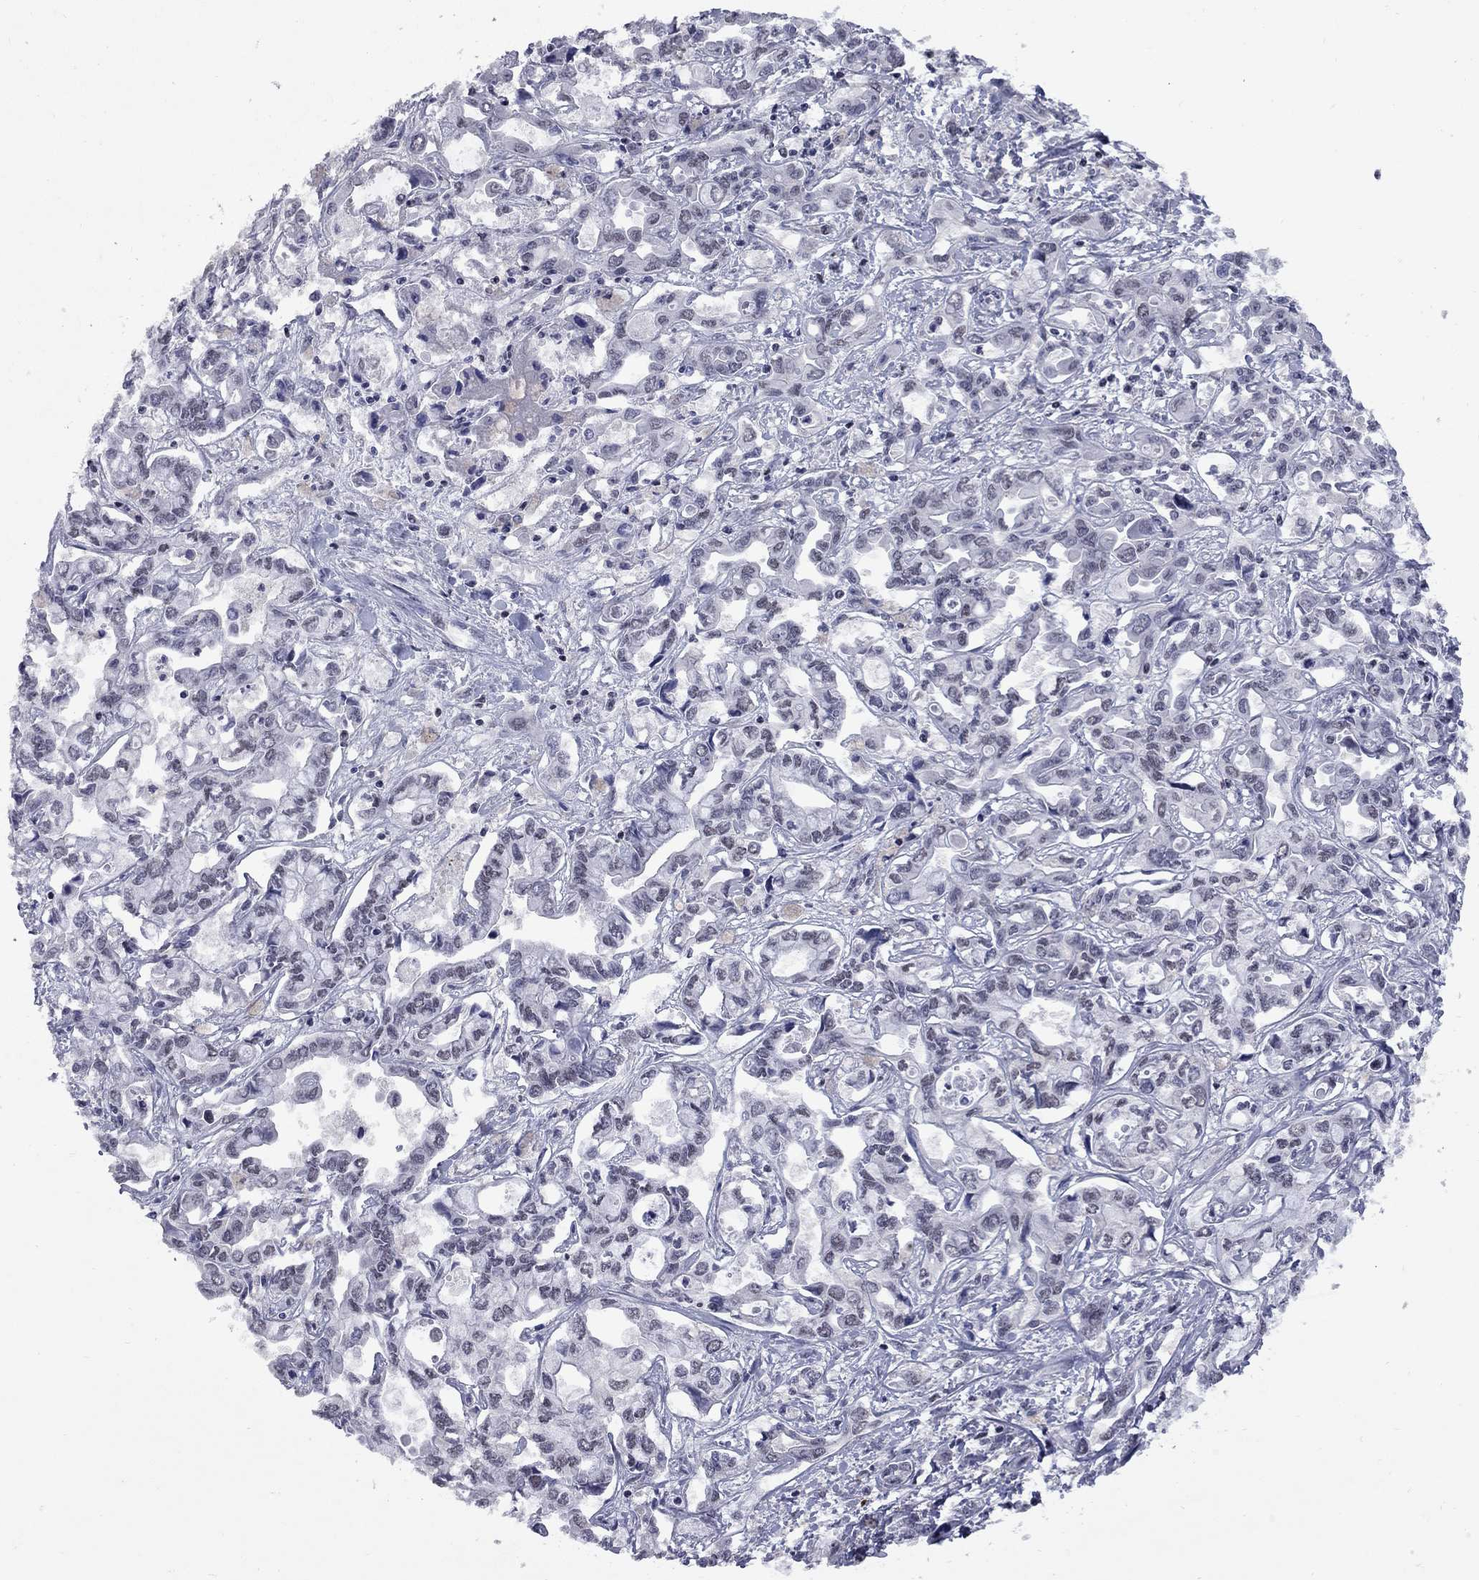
{"staining": {"intensity": "negative", "quantity": "none", "location": "none"}, "tissue": "liver cancer", "cell_type": "Tumor cells", "image_type": "cancer", "snomed": [{"axis": "morphology", "description": "Cholangiocarcinoma"}, {"axis": "topography", "description": "Liver"}], "caption": "Tumor cells are negative for protein expression in human liver cancer (cholangiocarcinoma). The staining is performed using DAB brown chromogen with nuclei counter-stained in using hematoxylin.", "gene": "TAF9", "patient": {"sex": "female", "age": 64}}